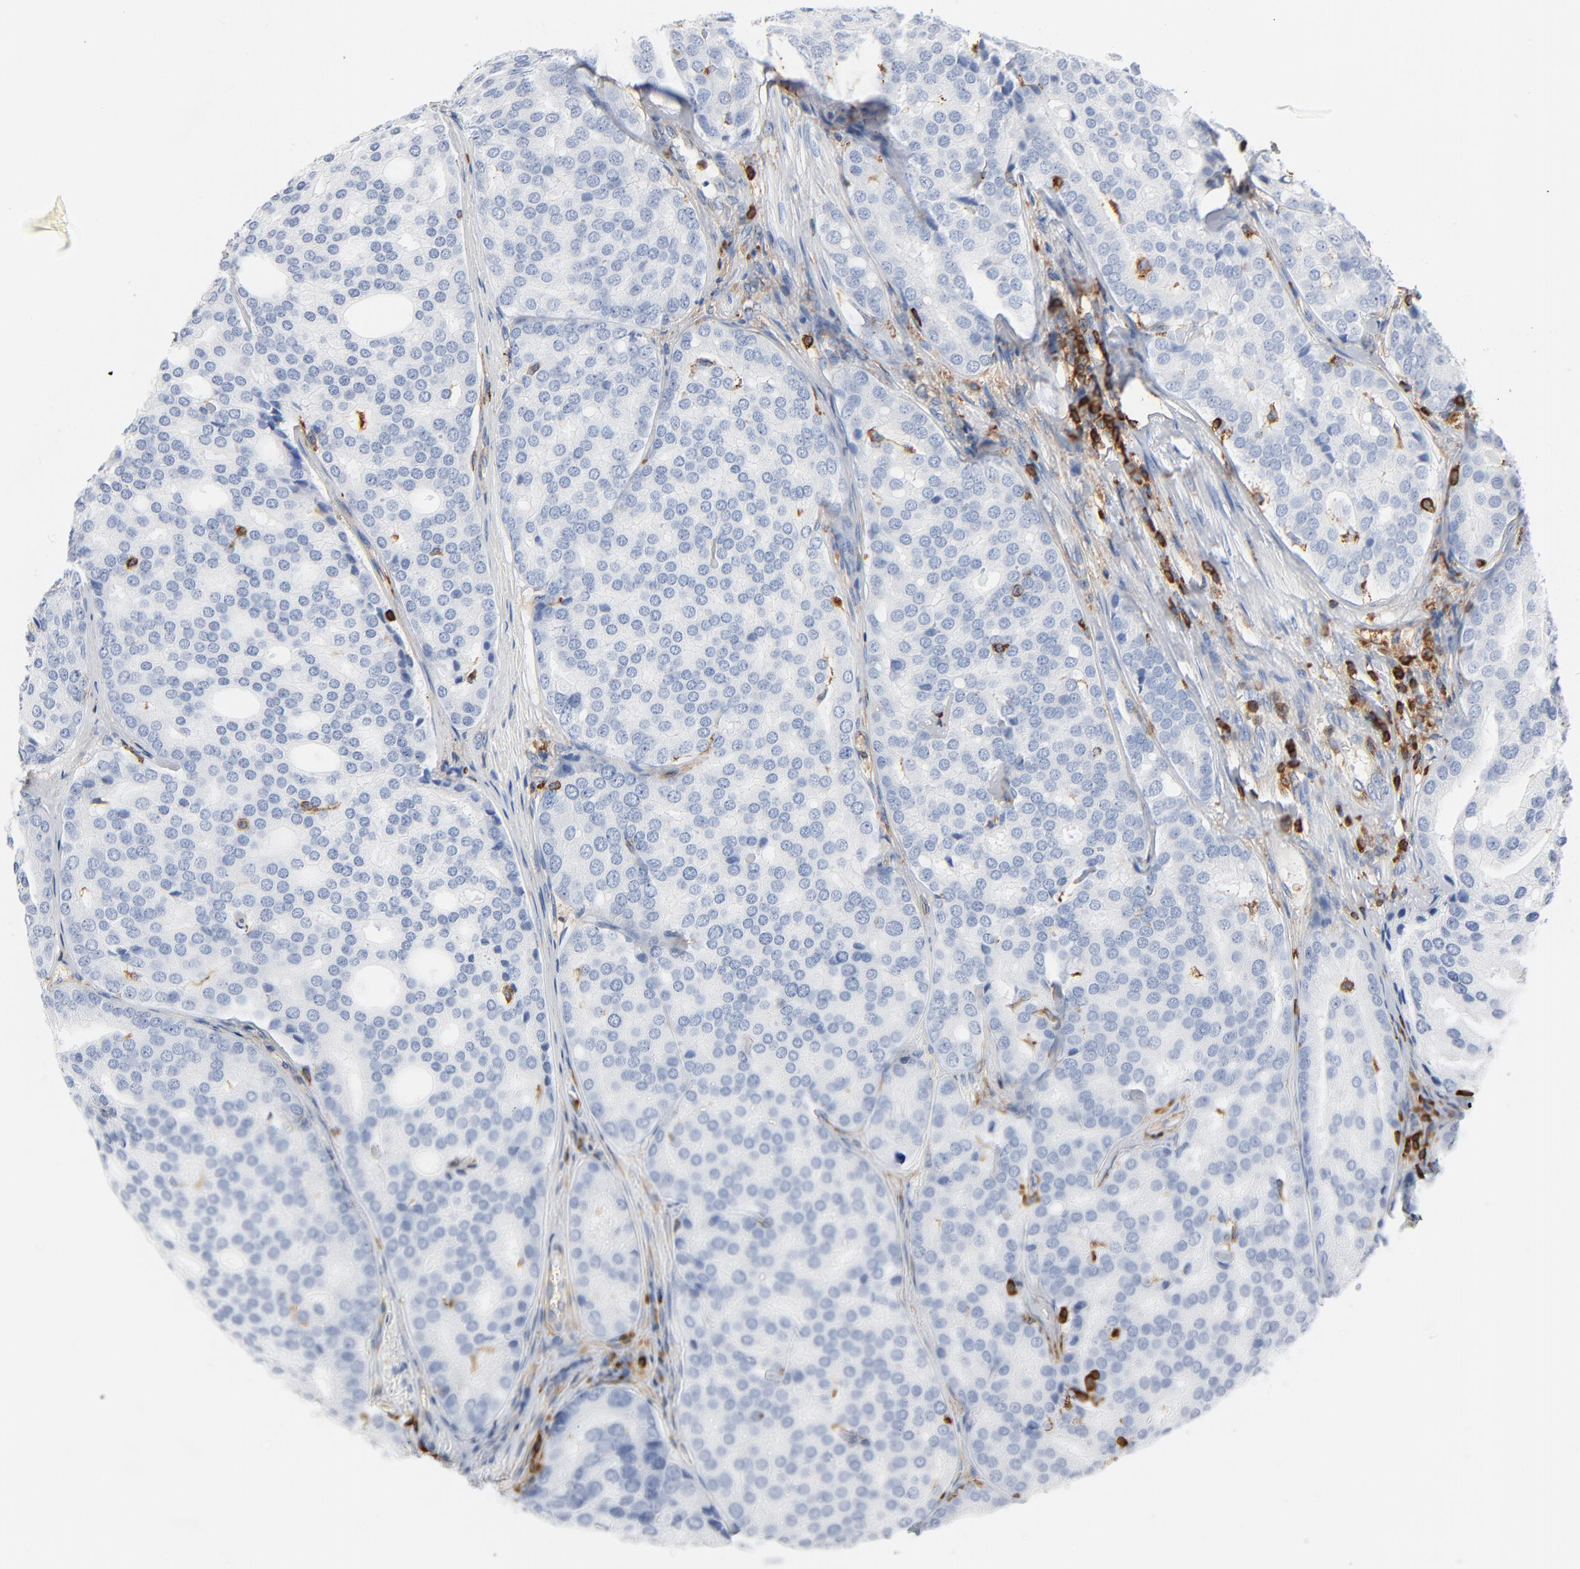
{"staining": {"intensity": "negative", "quantity": "none", "location": "none"}, "tissue": "prostate cancer", "cell_type": "Tumor cells", "image_type": "cancer", "snomed": [{"axis": "morphology", "description": "Adenocarcinoma, High grade"}, {"axis": "topography", "description": "Prostate"}], "caption": "There is no significant expression in tumor cells of prostate cancer.", "gene": "SH3KBP1", "patient": {"sex": "male", "age": 64}}